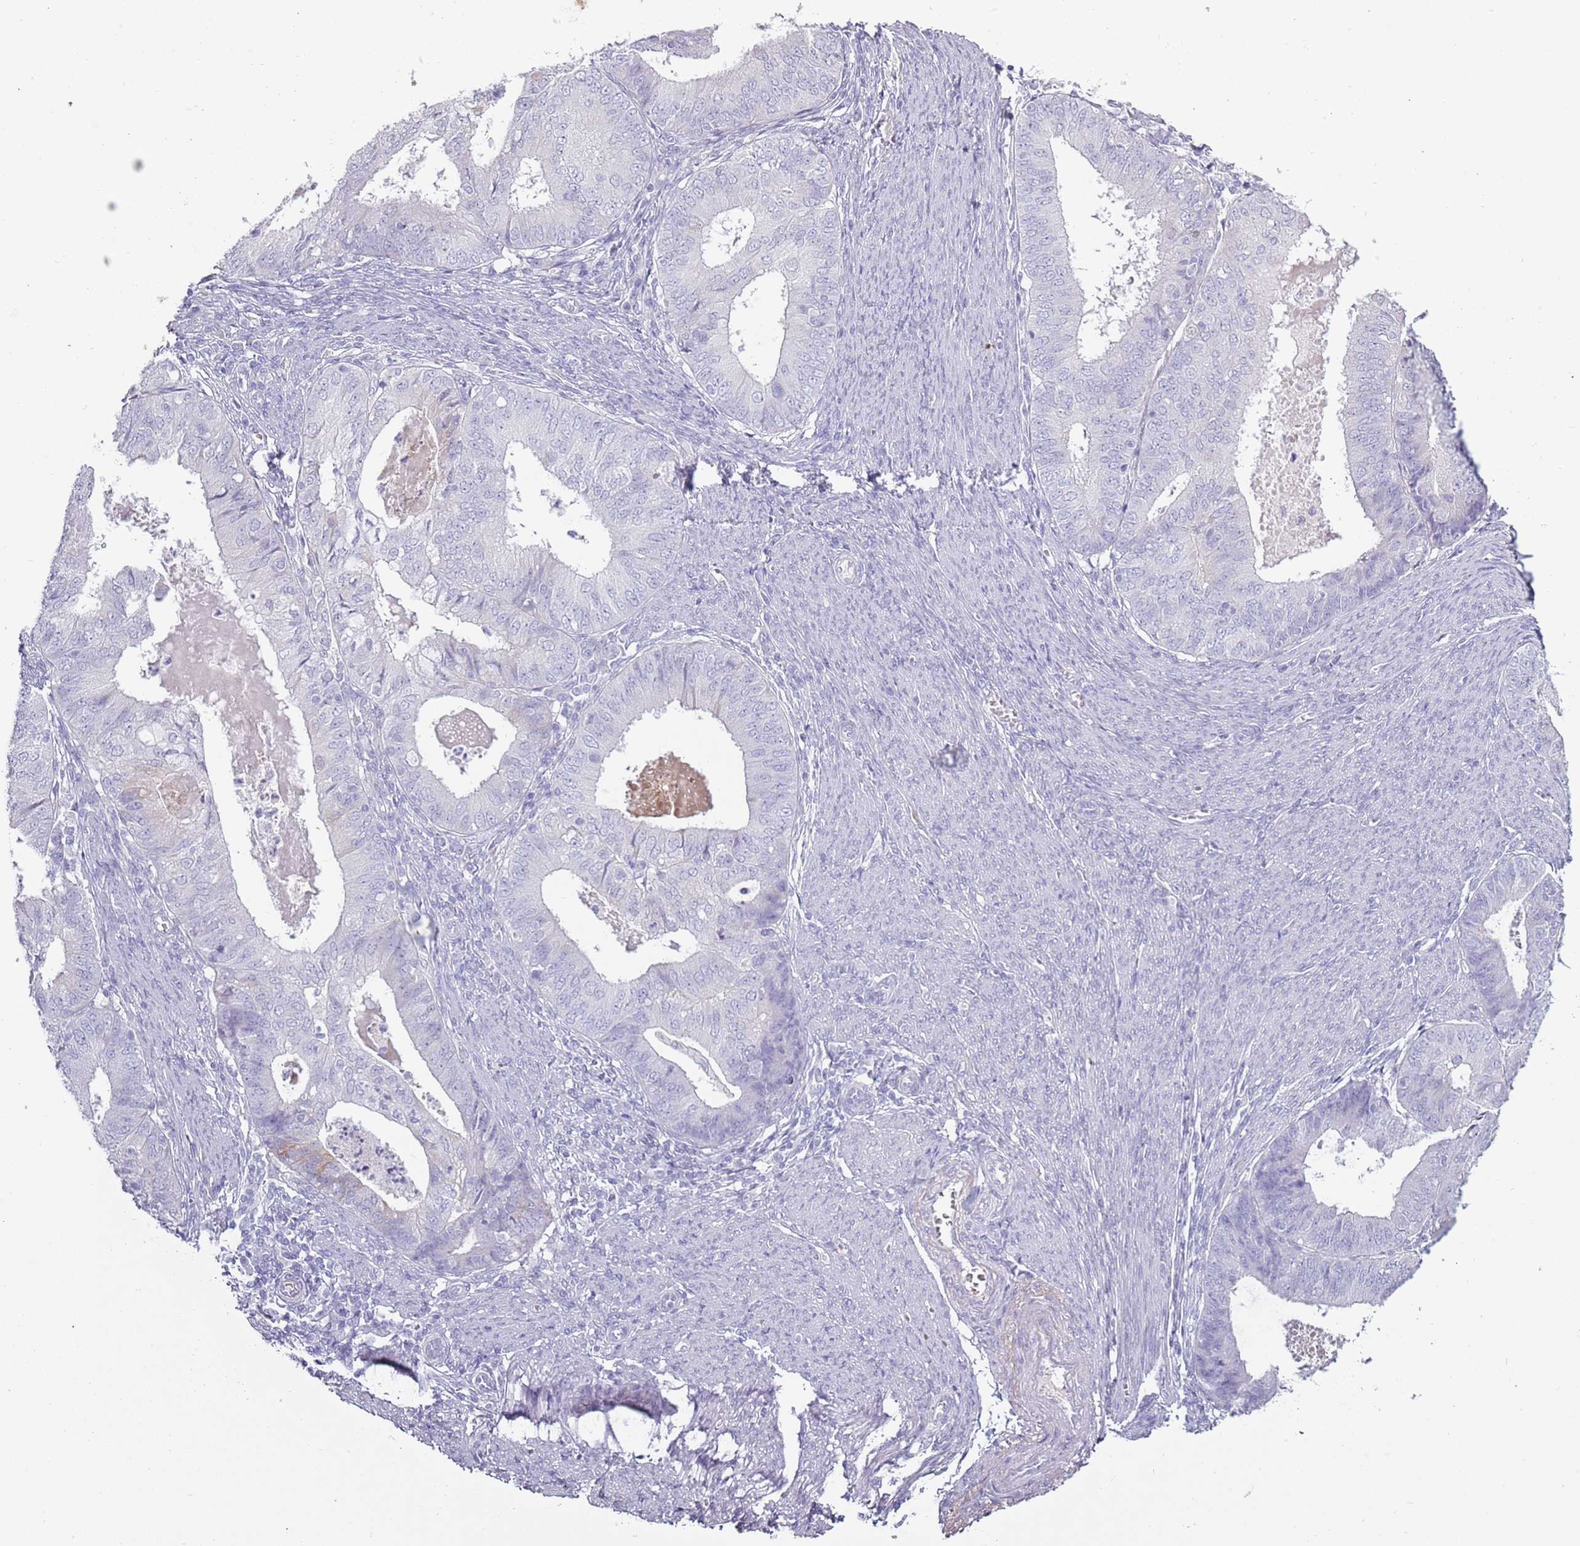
{"staining": {"intensity": "negative", "quantity": "none", "location": "none"}, "tissue": "endometrial cancer", "cell_type": "Tumor cells", "image_type": "cancer", "snomed": [{"axis": "morphology", "description": "Adenocarcinoma, NOS"}, {"axis": "topography", "description": "Endometrium"}], "caption": "Tumor cells are negative for protein expression in human endometrial cancer.", "gene": "TNFRSF6B", "patient": {"sex": "female", "age": 57}}